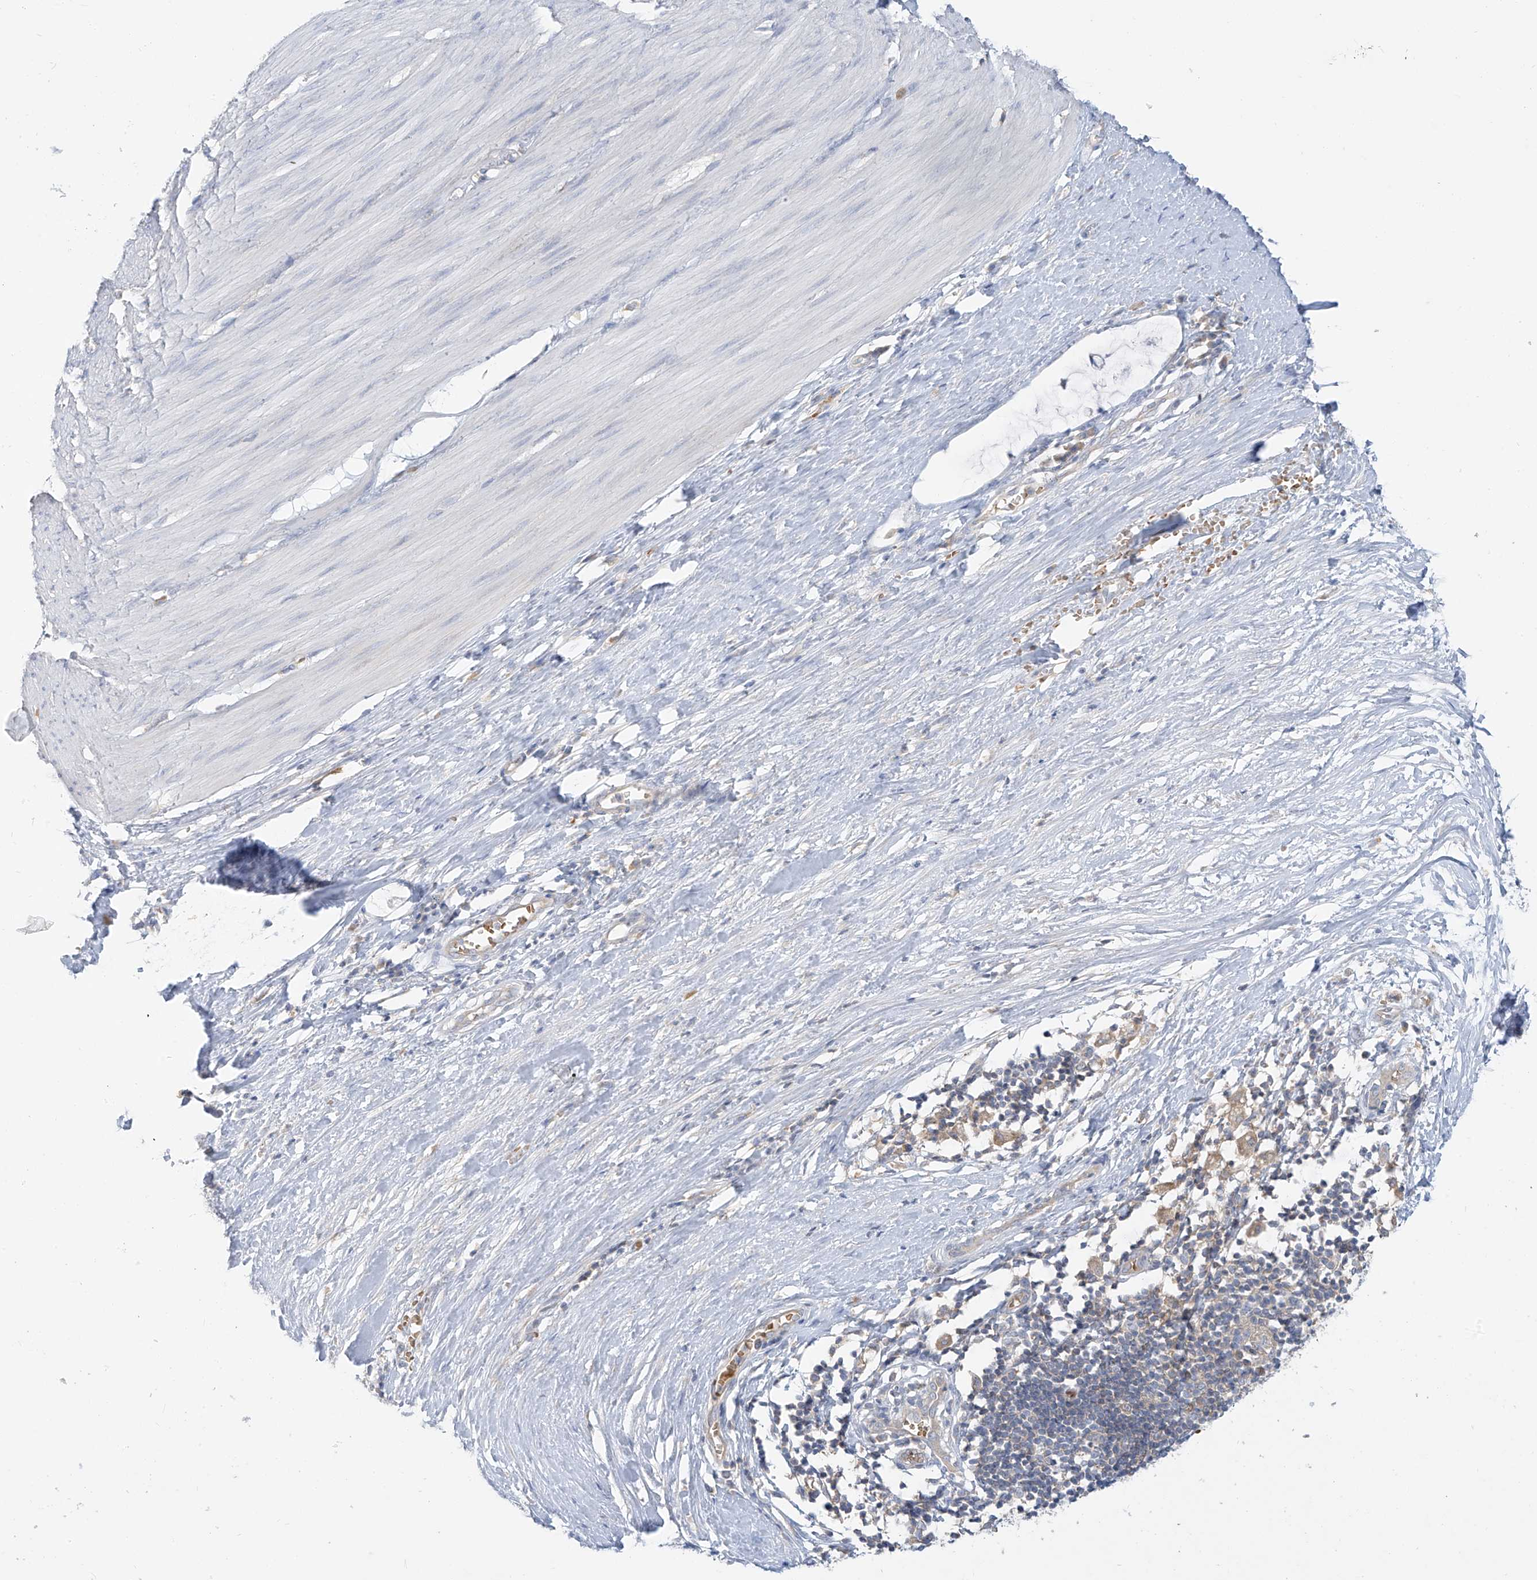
{"staining": {"intensity": "negative", "quantity": "none", "location": "none"}, "tissue": "smooth muscle", "cell_type": "Smooth muscle cells", "image_type": "normal", "snomed": [{"axis": "morphology", "description": "Normal tissue, NOS"}, {"axis": "morphology", "description": "Adenocarcinoma, NOS"}, {"axis": "topography", "description": "Colon"}, {"axis": "topography", "description": "Peripheral nerve tissue"}], "caption": "IHC histopathology image of benign human smooth muscle stained for a protein (brown), which shows no staining in smooth muscle cells.", "gene": "DGKQ", "patient": {"sex": "male", "age": 14}}